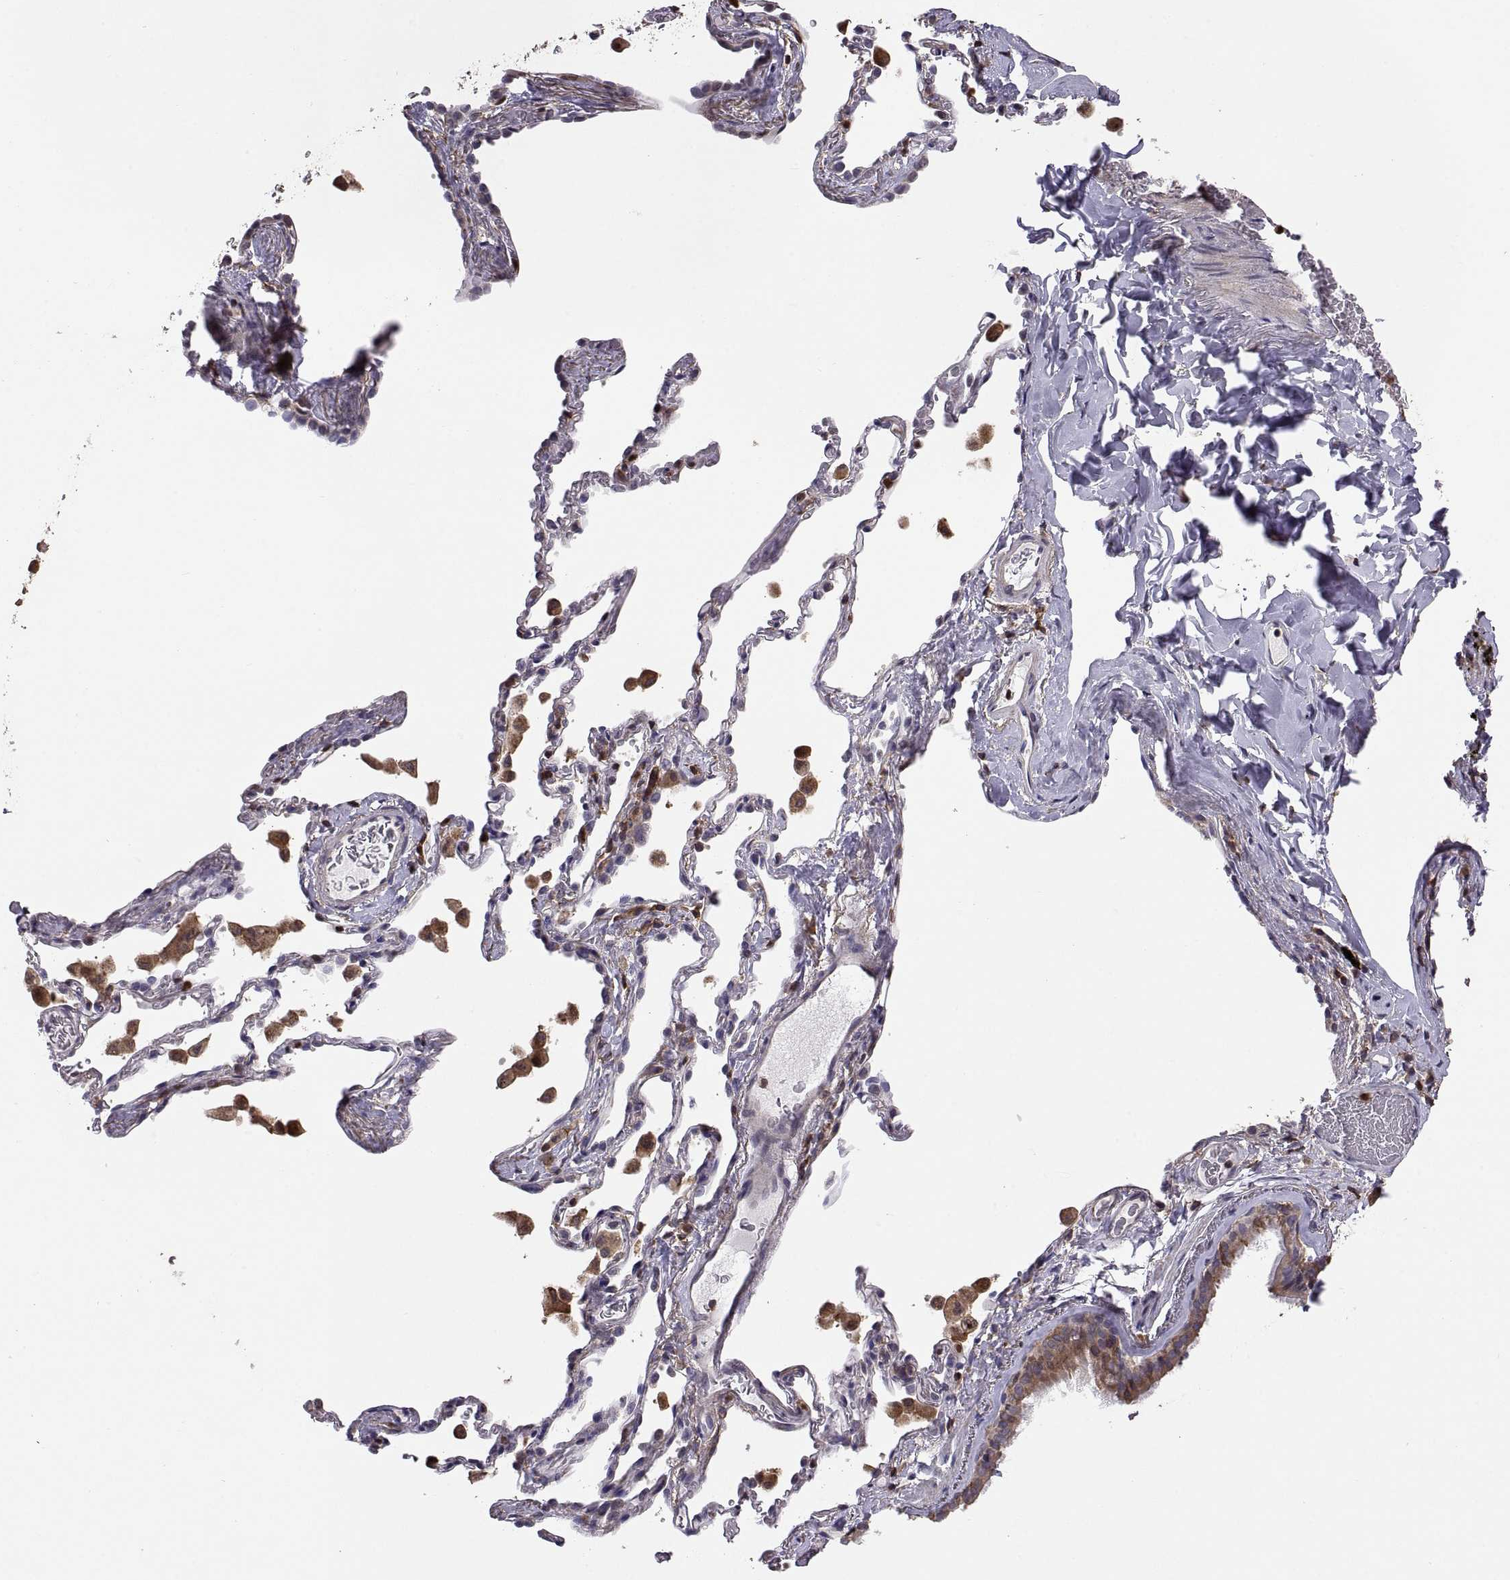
{"staining": {"intensity": "moderate", "quantity": ">75%", "location": "cytoplasmic/membranous"}, "tissue": "bronchus", "cell_type": "Respiratory epithelial cells", "image_type": "normal", "snomed": [{"axis": "morphology", "description": "Normal tissue, NOS"}, {"axis": "topography", "description": "Bronchus"}, {"axis": "topography", "description": "Lung"}], "caption": "A brown stain labels moderate cytoplasmic/membranous staining of a protein in respiratory epithelial cells of unremarkable bronchus. (Brightfield microscopy of DAB IHC at high magnification).", "gene": "ACAP1", "patient": {"sex": "male", "age": 54}}